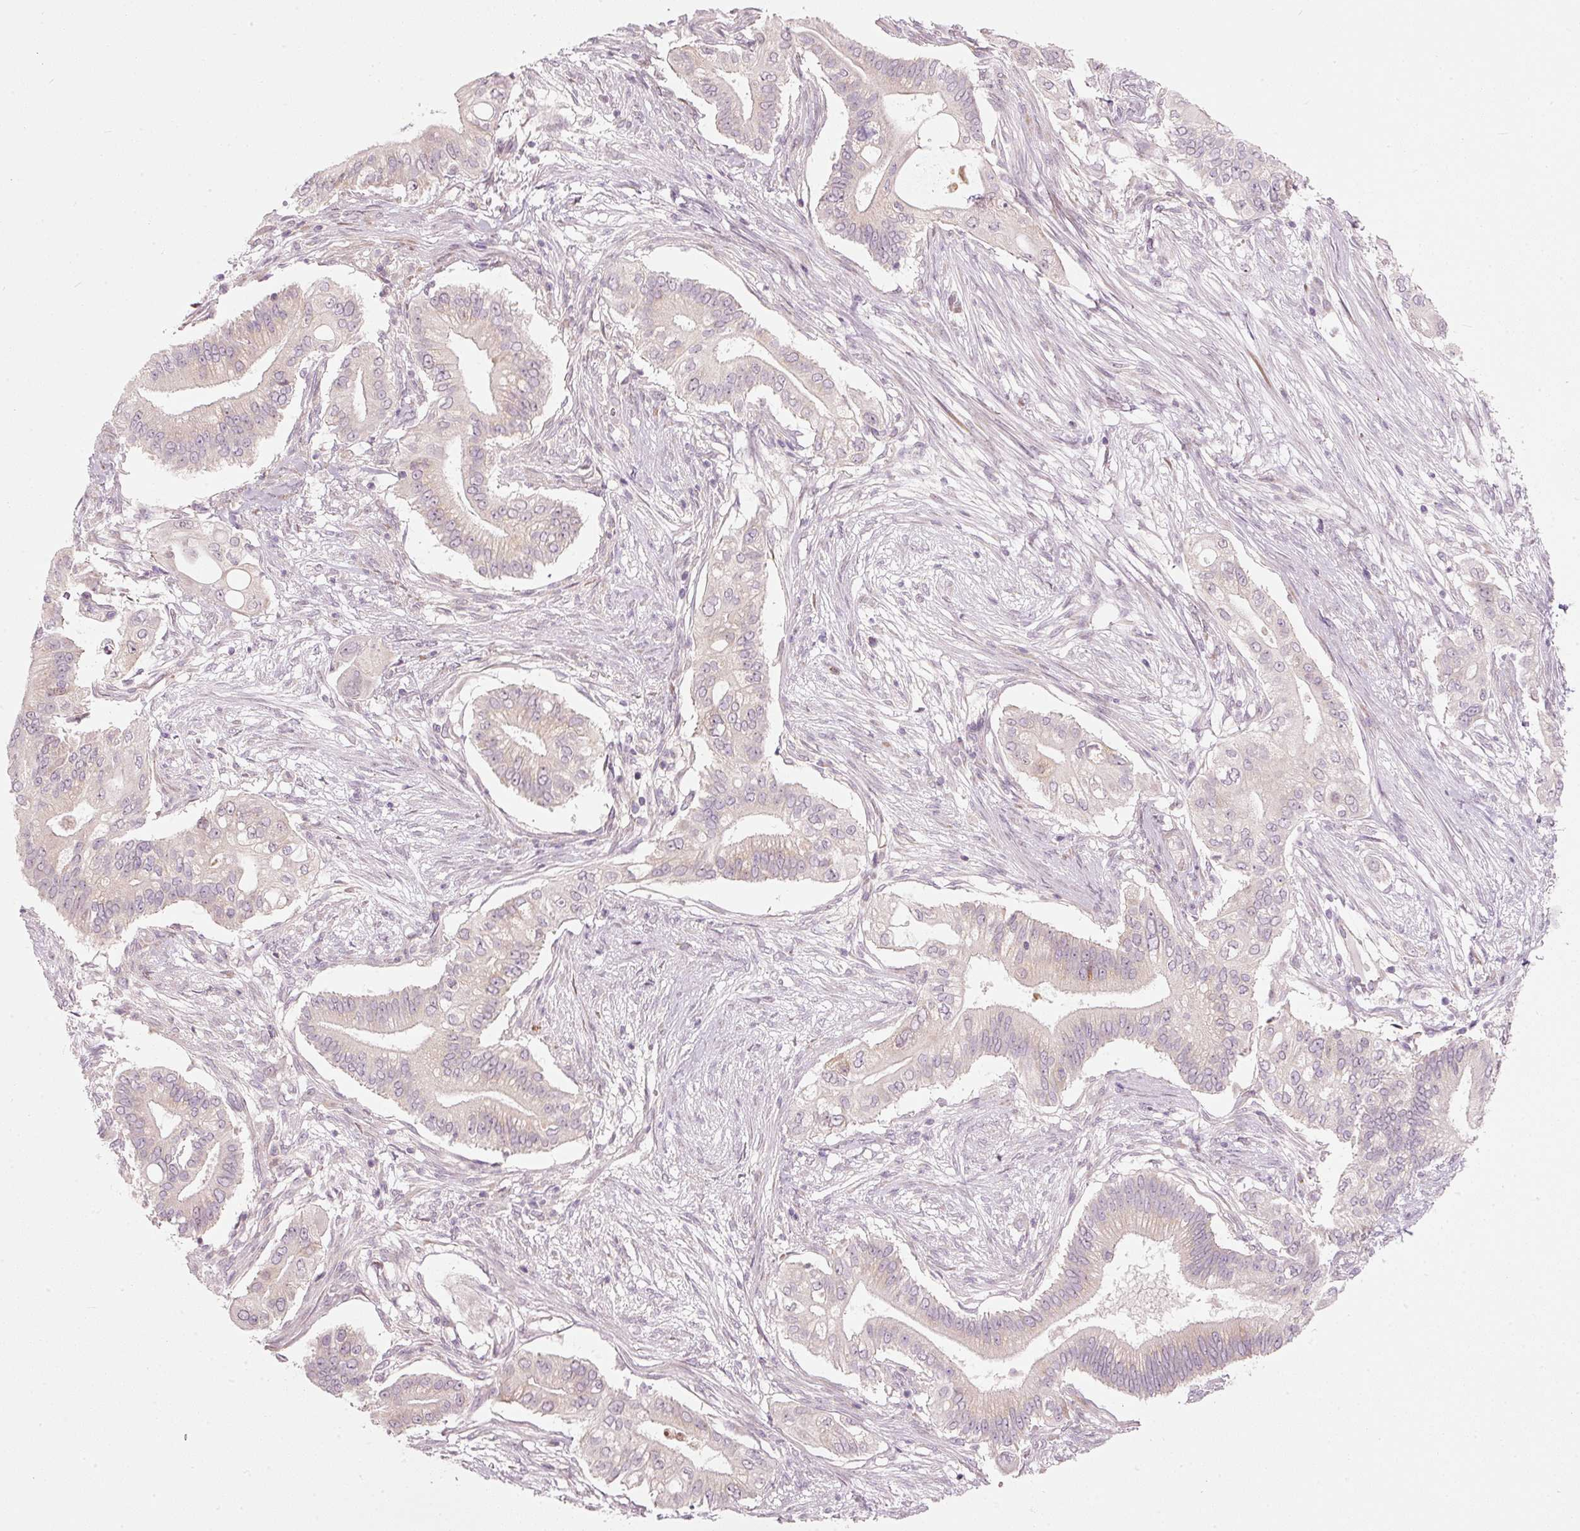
{"staining": {"intensity": "negative", "quantity": "none", "location": "none"}, "tissue": "pancreatic cancer", "cell_type": "Tumor cells", "image_type": "cancer", "snomed": [{"axis": "morphology", "description": "Adenocarcinoma, NOS"}, {"axis": "topography", "description": "Pancreas"}], "caption": "Human pancreatic cancer (adenocarcinoma) stained for a protein using immunohistochemistry (IHC) displays no expression in tumor cells.", "gene": "SLC20A1", "patient": {"sex": "female", "age": 68}}